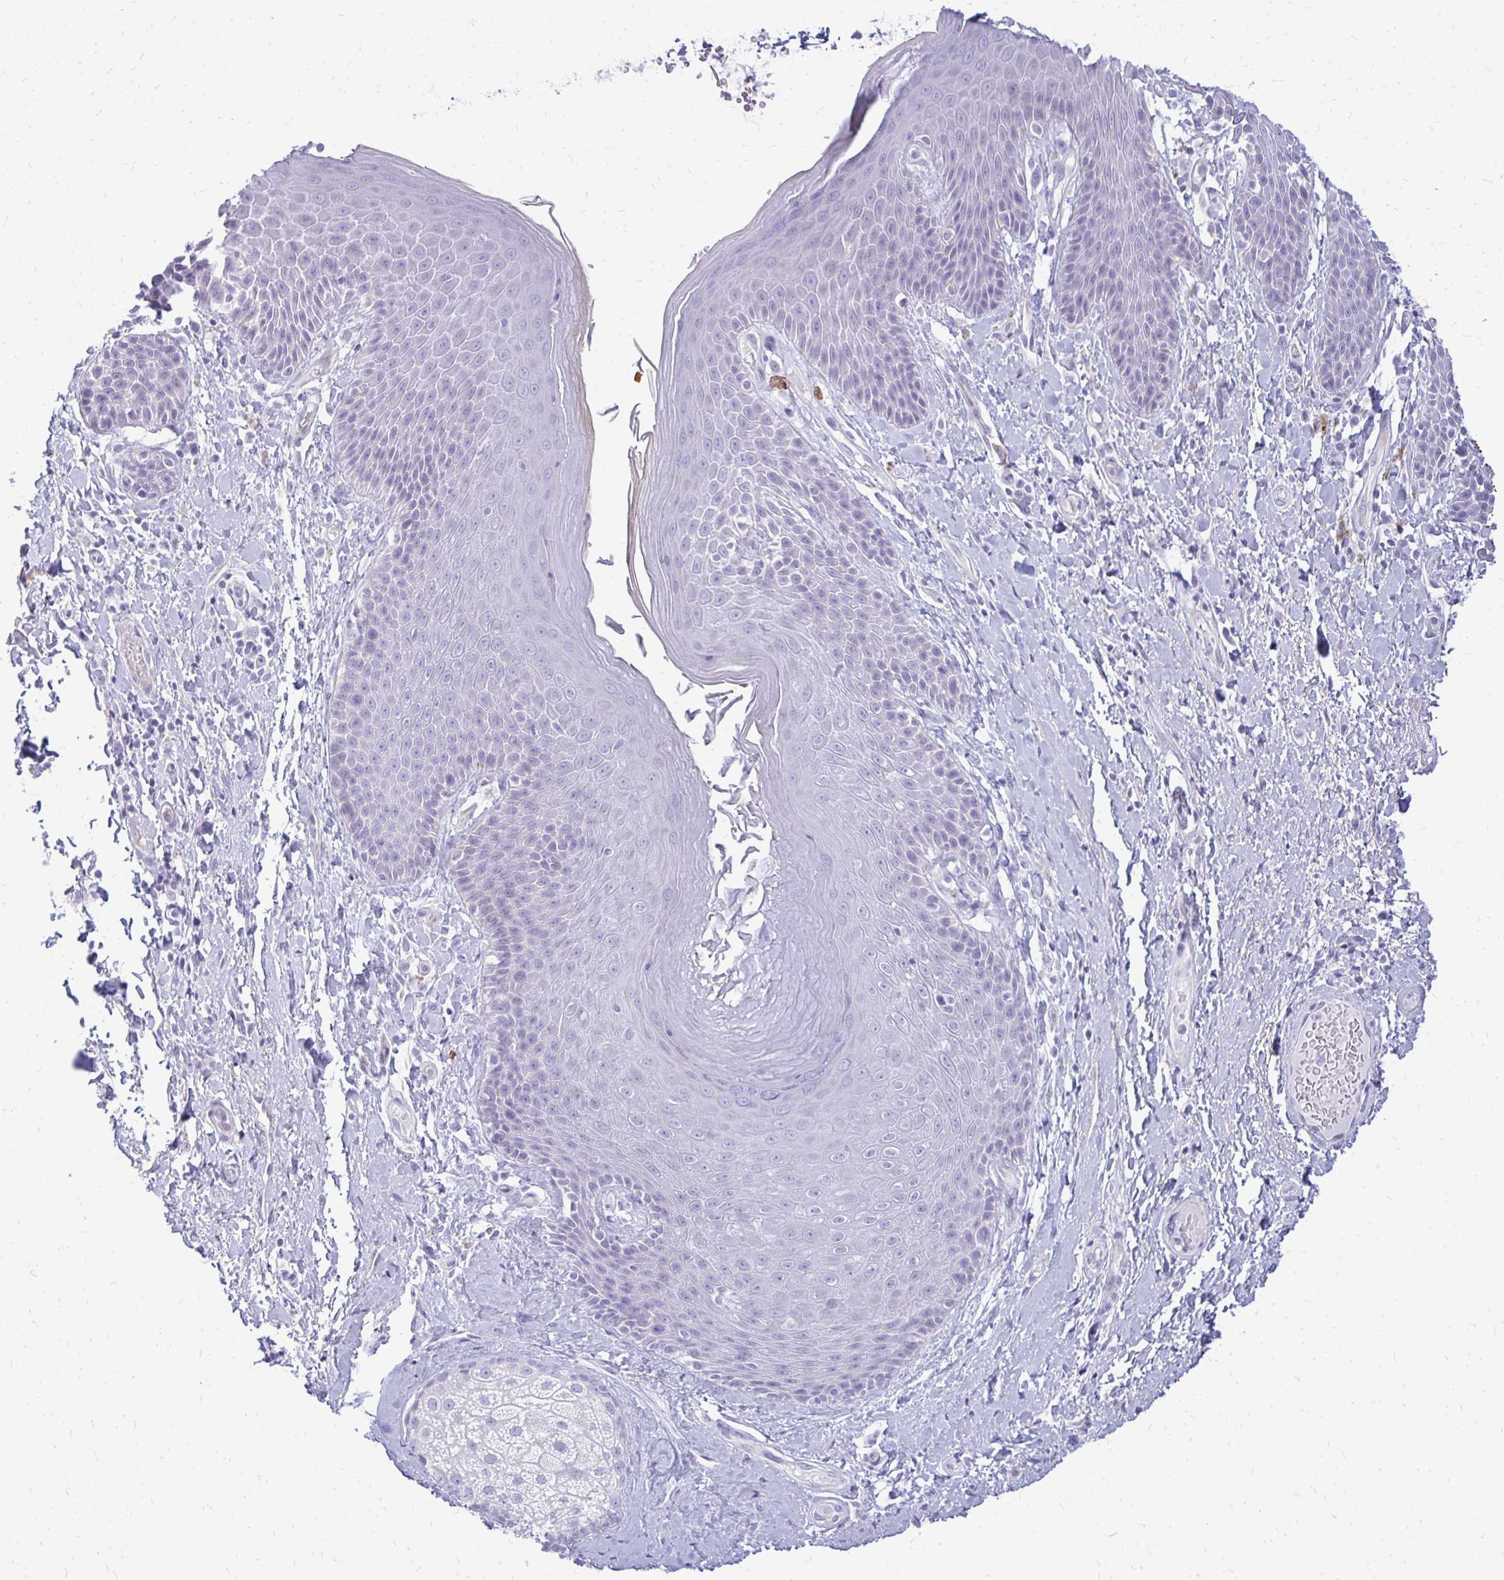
{"staining": {"intensity": "negative", "quantity": "none", "location": "none"}, "tissue": "skin", "cell_type": "Epidermal cells", "image_type": "normal", "snomed": [{"axis": "morphology", "description": "Normal tissue, NOS"}, {"axis": "topography", "description": "Anal"}, {"axis": "topography", "description": "Peripheral nerve tissue"}], "caption": "Immunohistochemistry photomicrograph of unremarkable human skin stained for a protein (brown), which reveals no expression in epidermal cells.", "gene": "TSPEAR", "patient": {"sex": "male", "age": 51}}